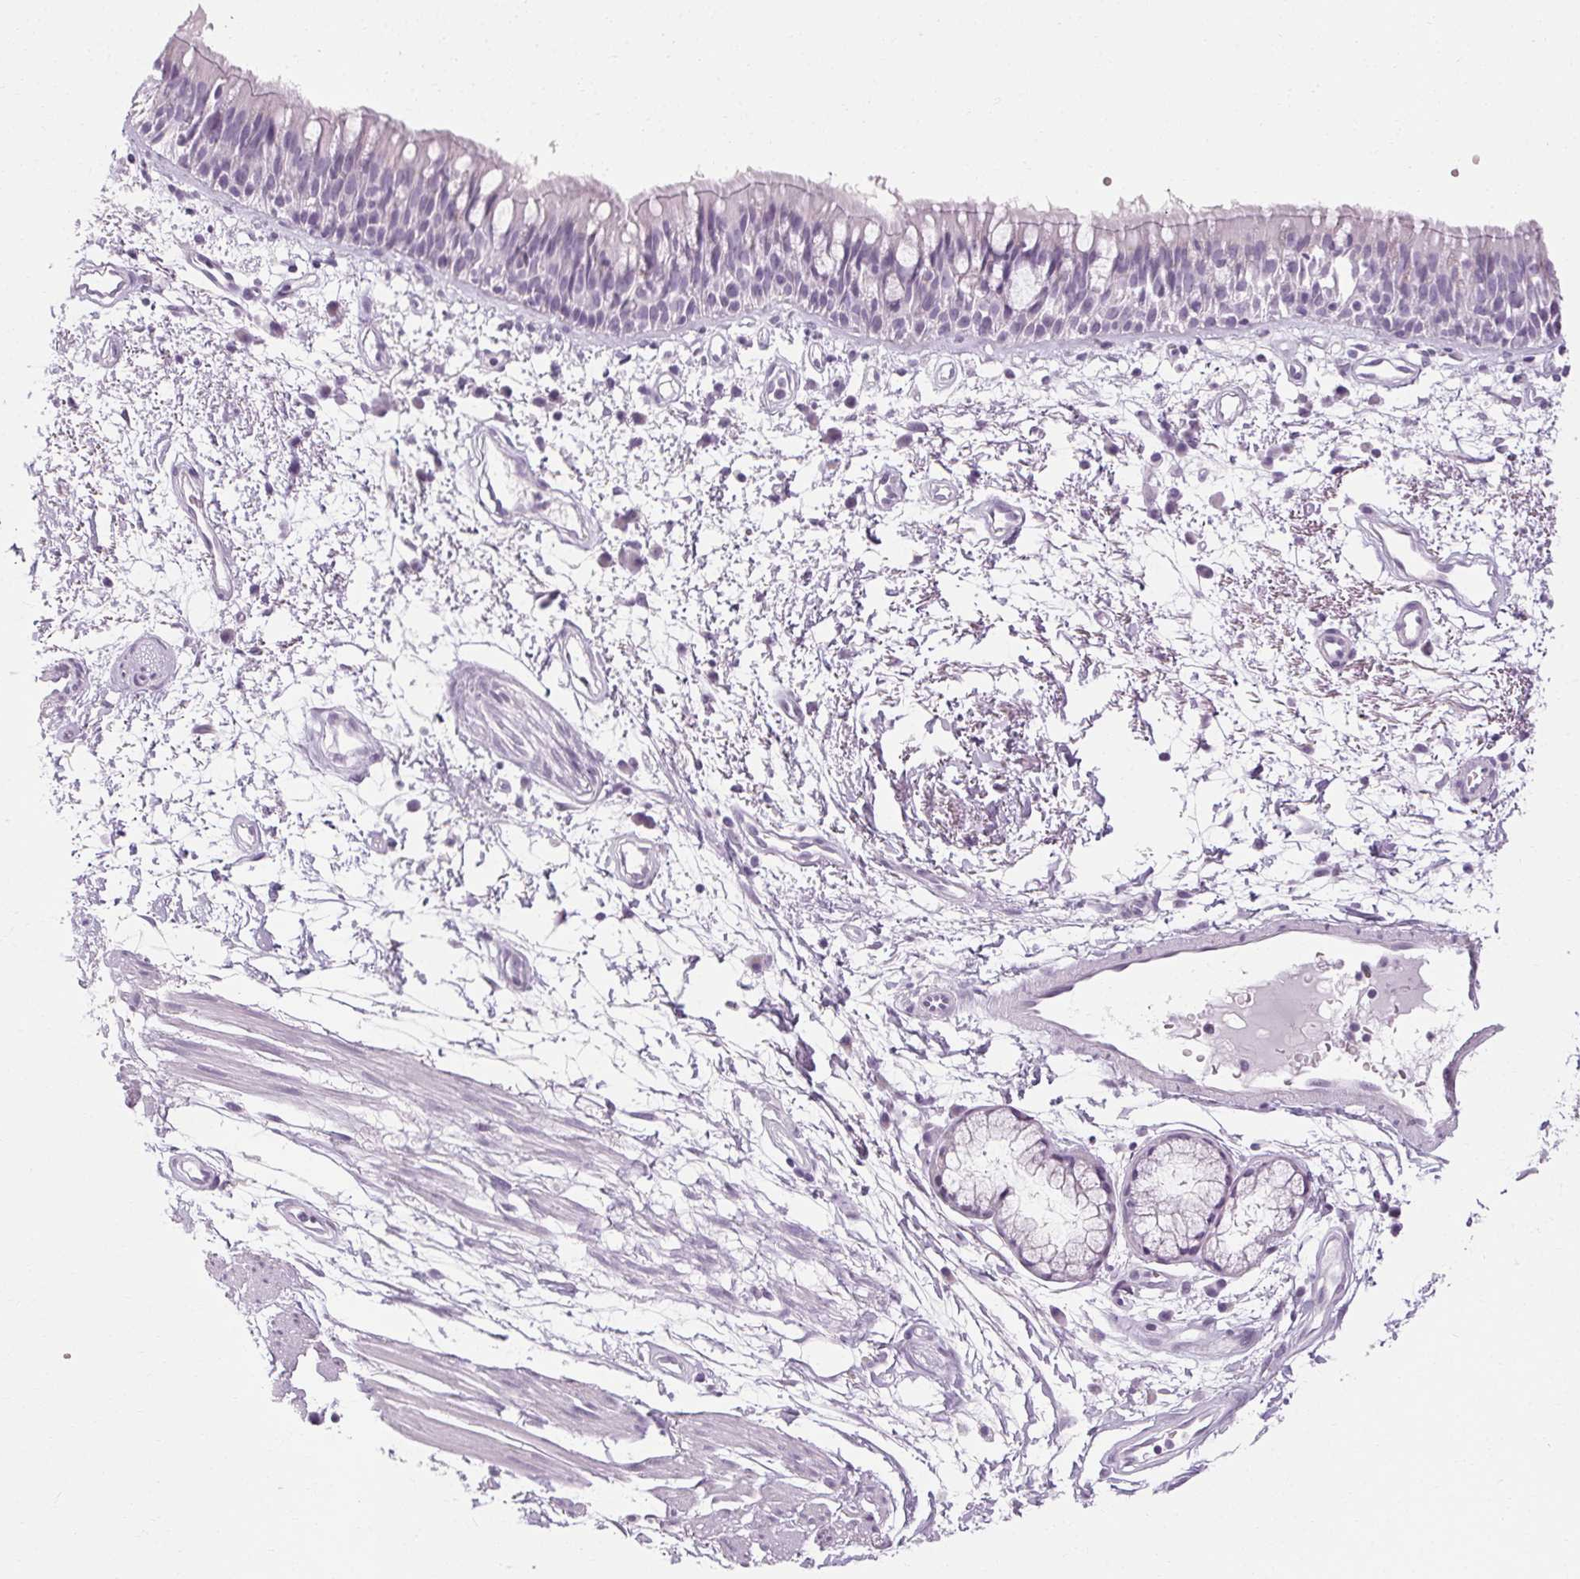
{"staining": {"intensity": "negative", "quantity": "none", "location": "none"}, "tissue": "bronchus", "cell_type": "Respiratory epithelial cells", "image_type": "normal", "snomed": [{"axis": "morphology", "description": "Normal tissue, NOS"}, {"axis": "morphology", "description": "Squamous cell carcinoma, NOS"}, {"axis": "topography", "description": "Cartilage tissue"}, {"axis": "topography", "description": "Bronchus"}, {"axis": "topography", "description": "Lung"}], "caption": "Immunohistochemical staining of benign human bronchus exhibits no significant expression in respiratory epithelial cells.", "gene": "POMC", "patient": {"sex": "male", "age": 66}}